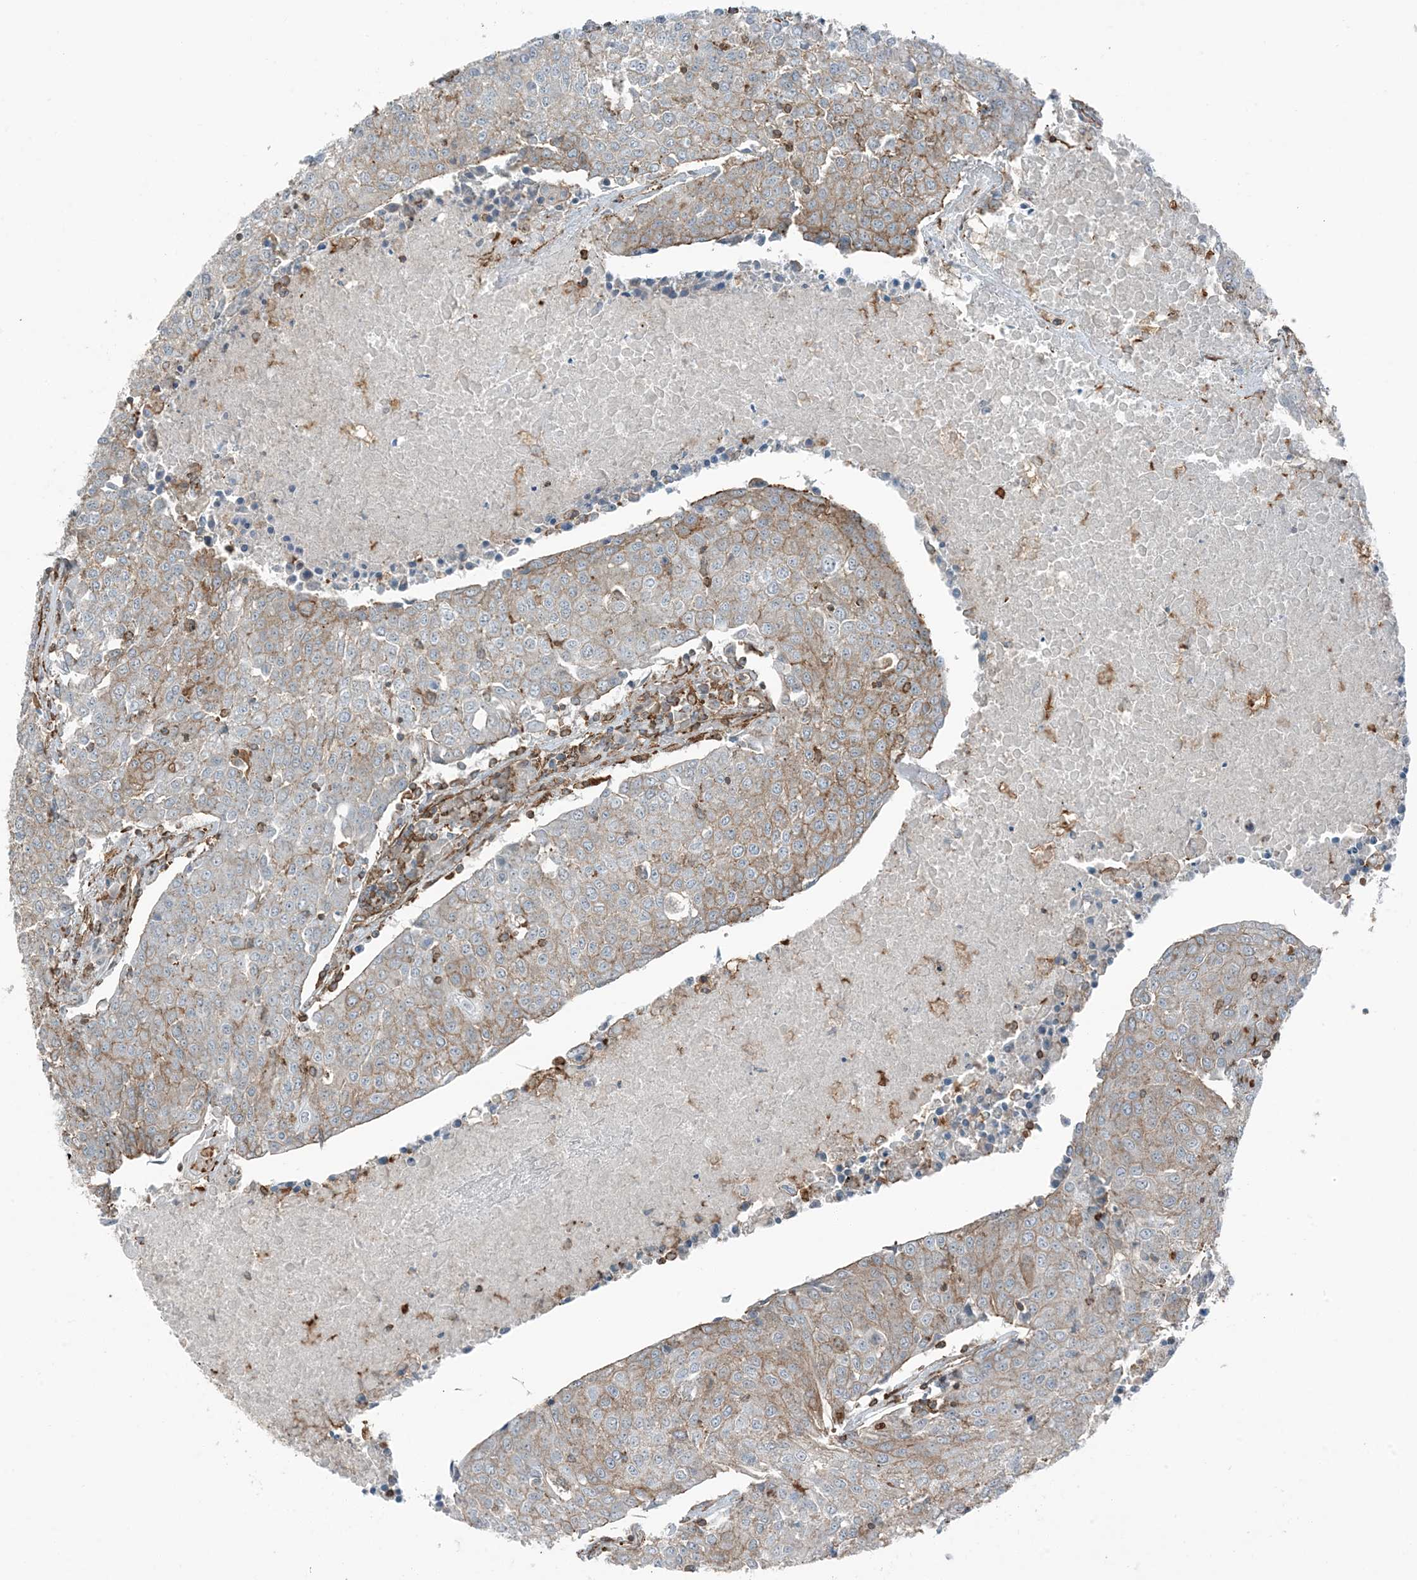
{"staining": {"intensity": "weak", "quantity": "25%-75%", "location": "cytoplasmic/membranous"}, "tissue": "urothelial cancer", "cell_type": "Tumor cells", "image_type": "cancer", "snomed": [{"axis": "morphology", "description": "Urothelial carcinoma, High grade"}, {"axis": "topography", "description": "Urinary bladder"}], "caption": "A high-resolution image shows IHC staining of urothelial cancer, which reveals weak cytoplasmic/membranous expression in about 25%-75% of tumor cells.", "gene": "APOBEC3C", "patient": {"sex": "female", "age": 85}}